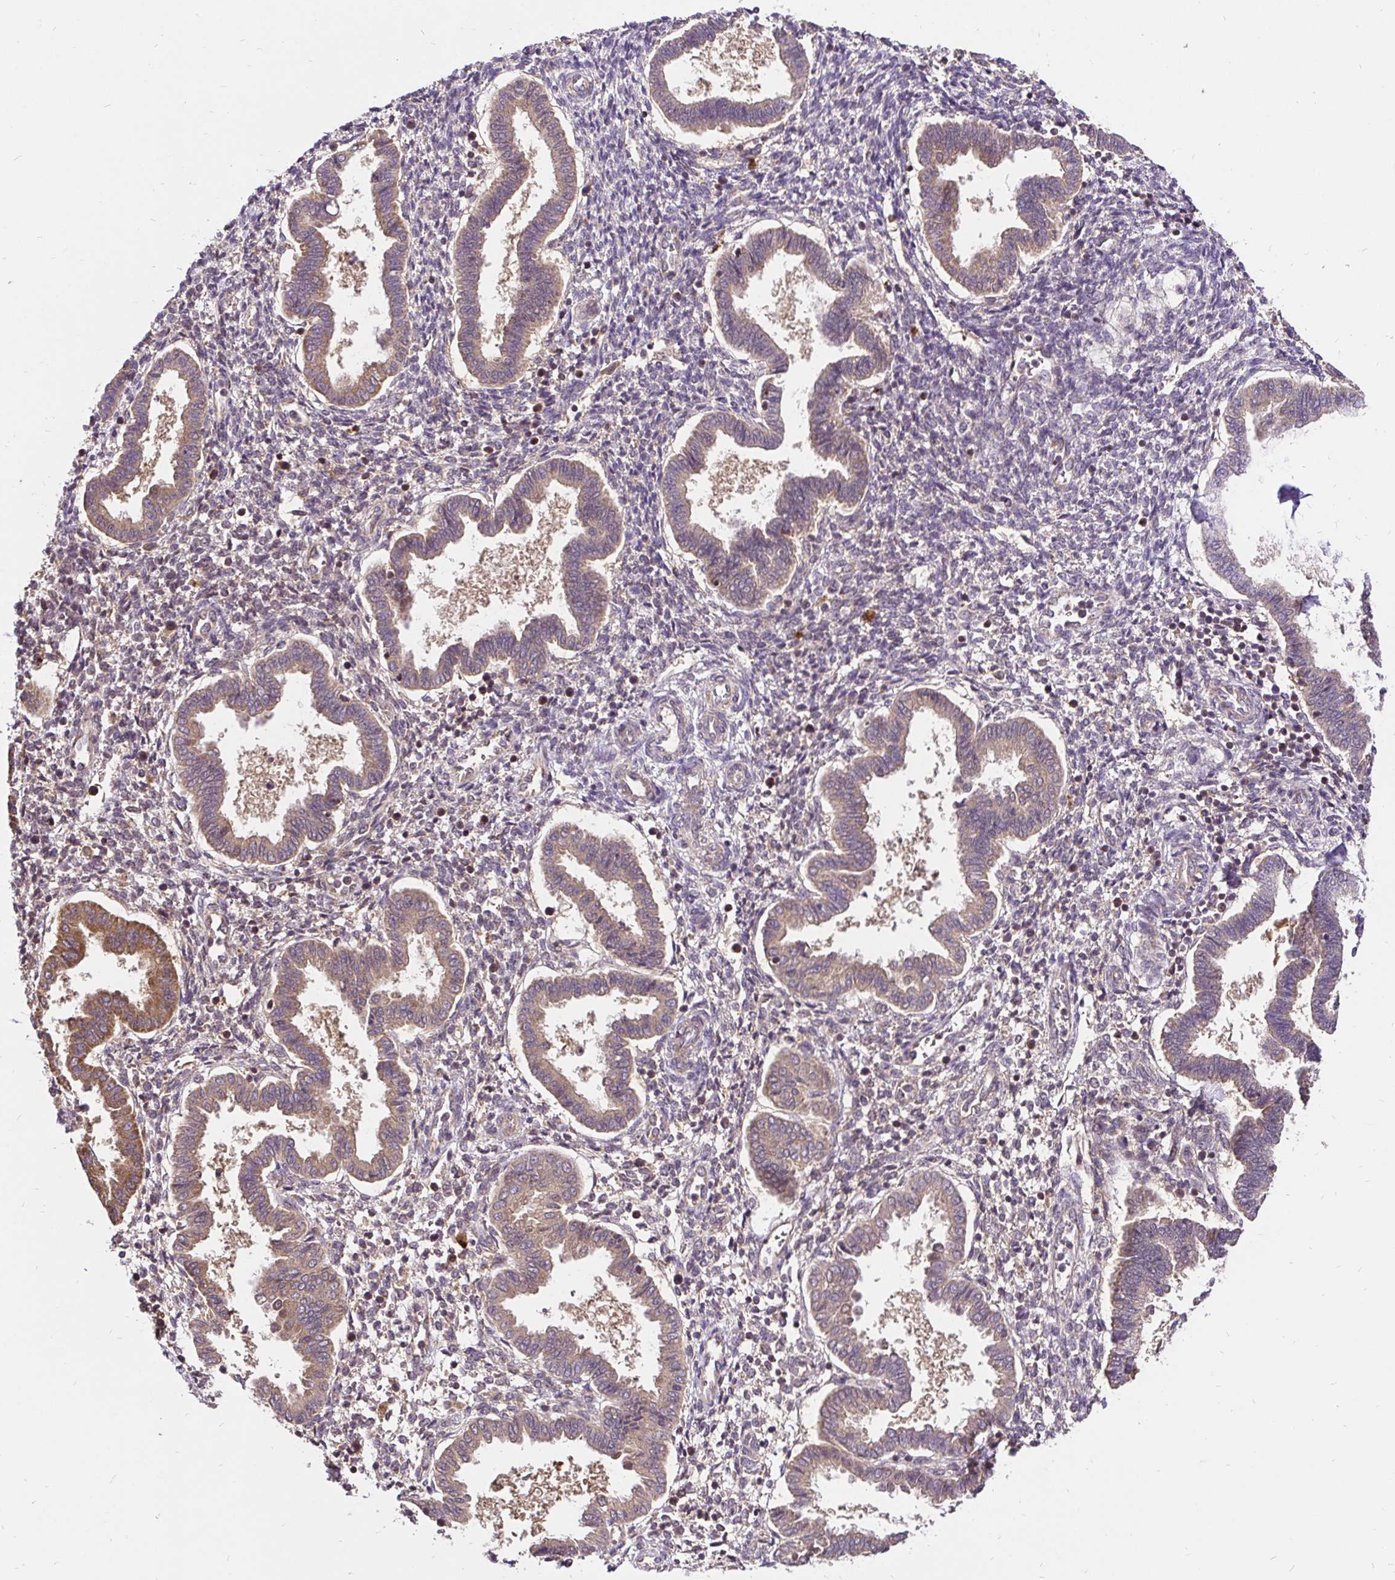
{"staining": {"intensity": "weak", "quantity": "25%-75%", "location": "cytoplasmic/membranous"}, "tissue": "endometrium", "cell_type": "Cells in endometrial stroma", "image_type": "normal", "snomed": [{"axis": "morphology", "description": "Normal tissue, NOS"}, {"axis": "topography", "description": "Endometrium"}], "caption": "Brown immunohistochemical staining in unremarkable endometrium displays weak cytoplasmic/membranous staining in approximately 25%-75% of cells in endometrial stroma. The staining was performed using DAB, with brown indicating positive protein expression. Nuclei are stained blue with hematoxylin.", "gene": "UBE2M", "patient": {"sex": "female", "age": 24}}